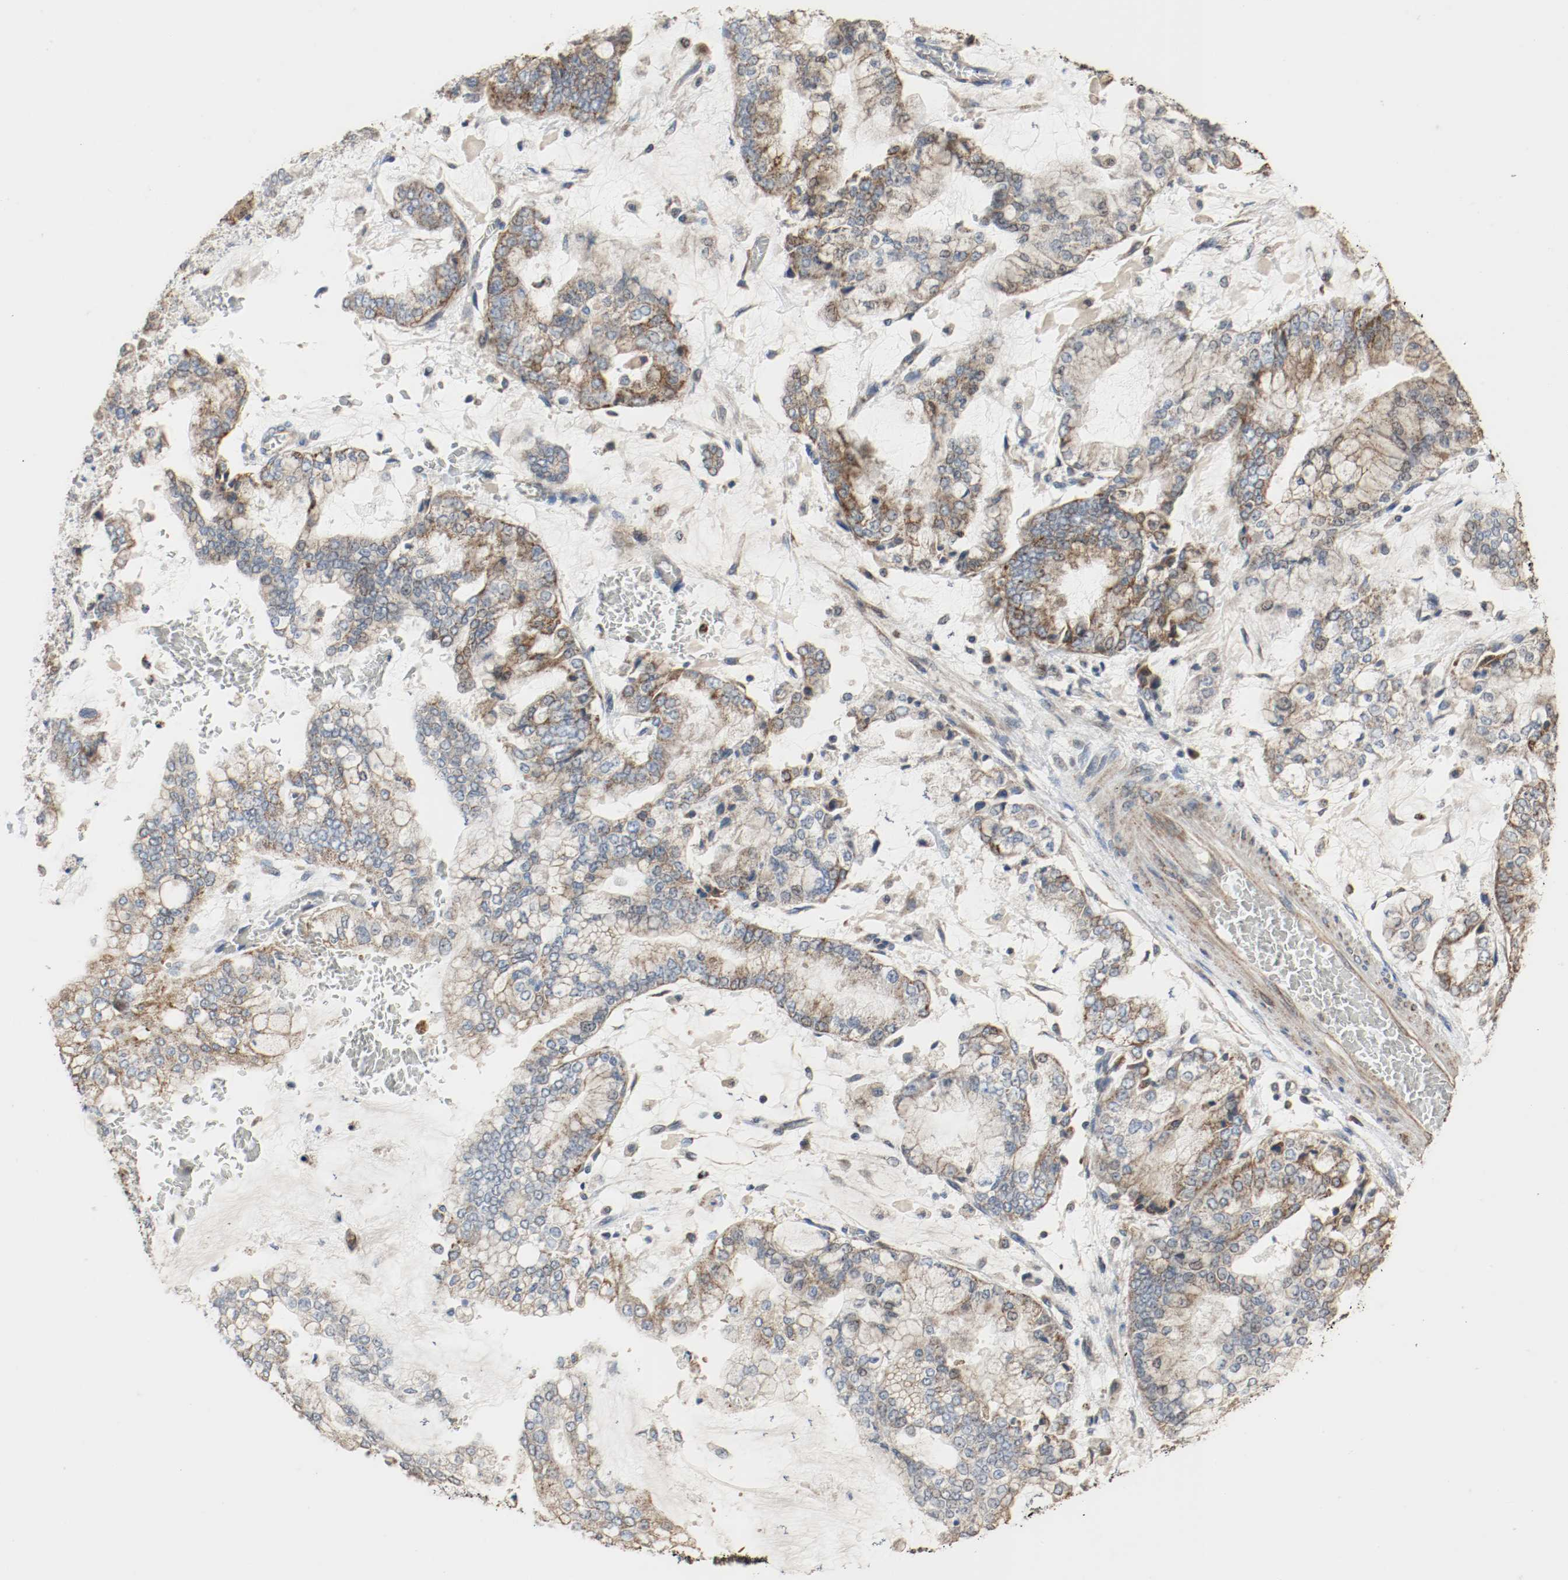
{"staining": {"intensity": "moderate", "quantity": ">75%", "location": "cytoplasmic/membranous"}, "tissue": "stomach cancer", "cell_type": "Tumor cells", "image_type": "cancer", "snomed": [{"axis": "morphology", "description": "Normal tissue, NOS"}, {"axis": "morphology", "description": "Adenocarcinoma, NOS"}, {"axis": "topography", "description": "Stomach, upper"}, {"axis": "topography", "description": "Stomach"}], "caption": "A brown stain highlights moderate cytoplasmic/membranous staining of a protein in stomach cancer tumor cells.", "gene": "ALDH4A1", "patient": {"sex": "male", "age": 76}}